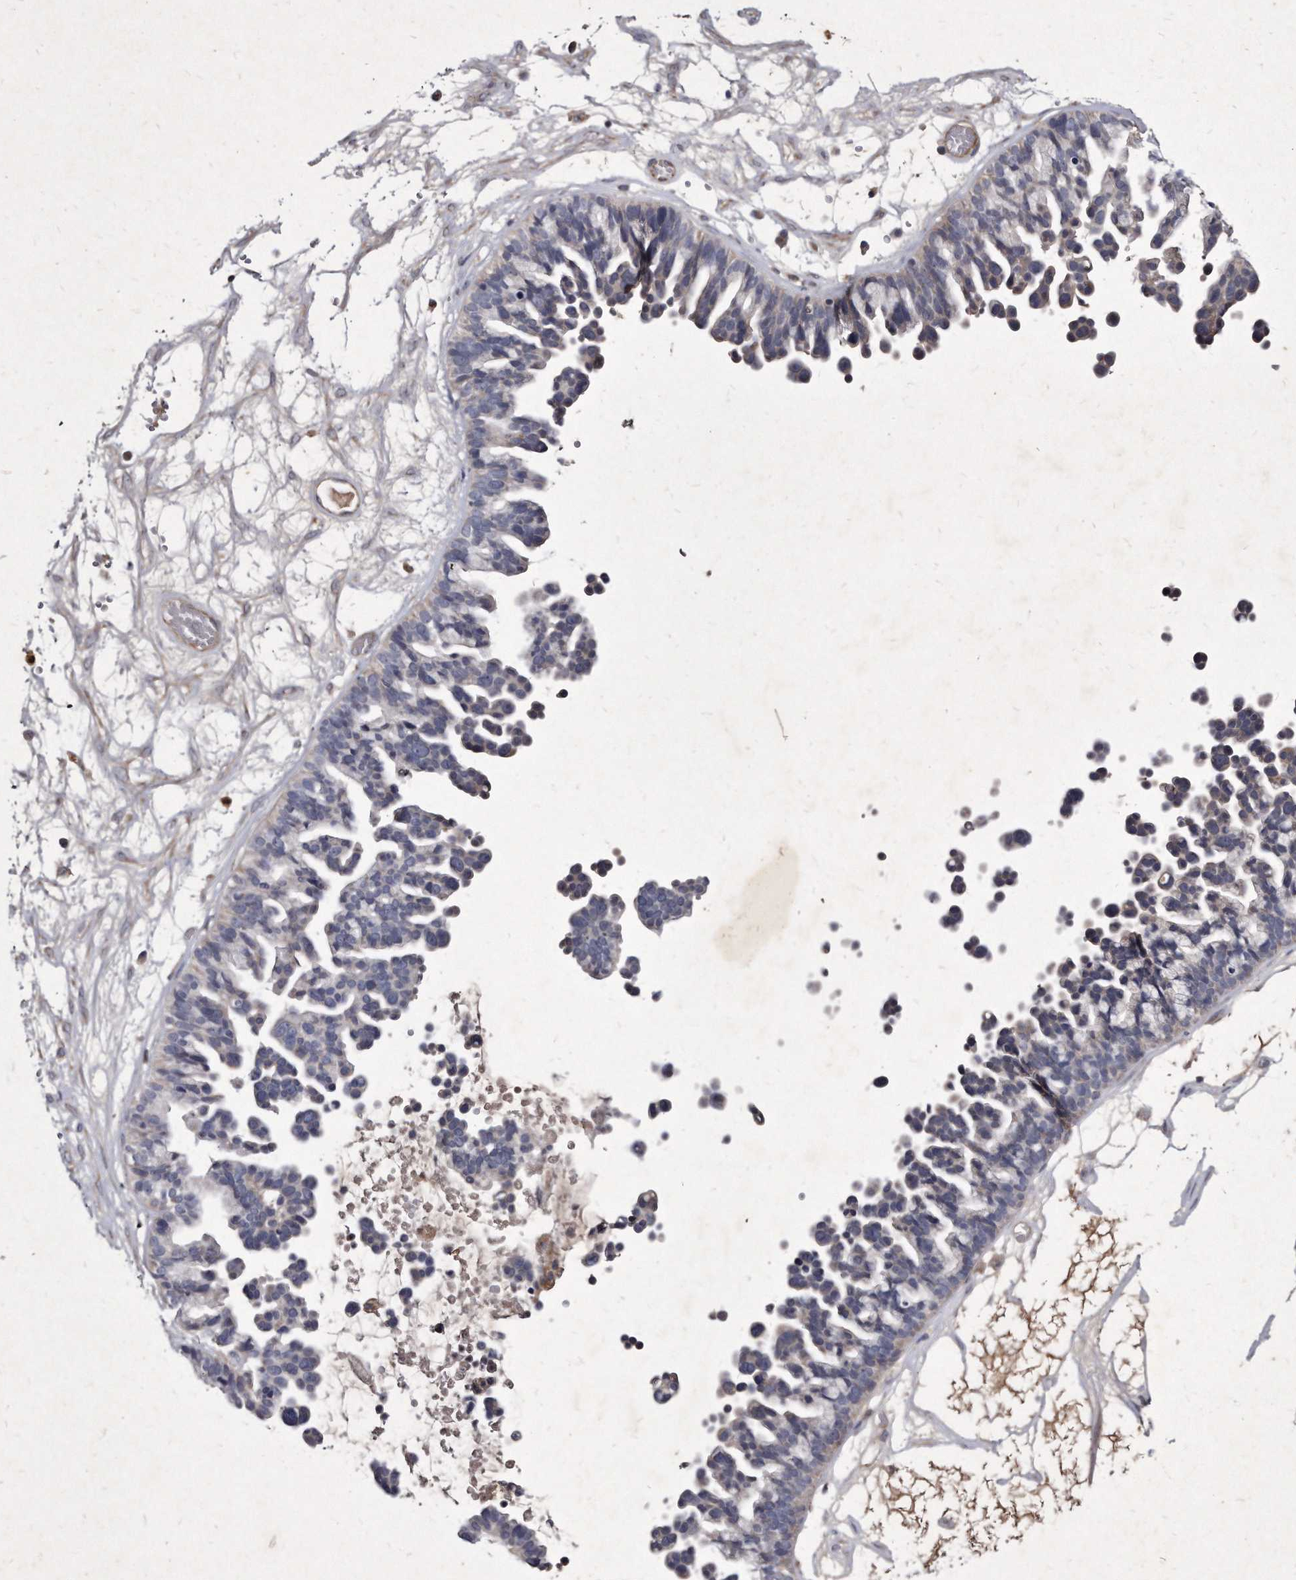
{"staining": {"intensity": "negative", "quantity": "none", "location": "none"}, "tissue": "ovarian cancer", "cell_type": "Tumor cells", "image_type": "cancer", "snomed": [{"axis": "morphology", "description": "Cystadenocarcinoma, serous, NOS"}, {"axis": "topography", "description": "Ovary"}], "caption": "Immunohistochemistry histopathology image of neoplastic tissue: ovarian cancer stained with DAB demonstrates no significant protein positivity in tumor cells.", "gene": "KLHDC3", "patient": {"sex": "female", "age": 56}}